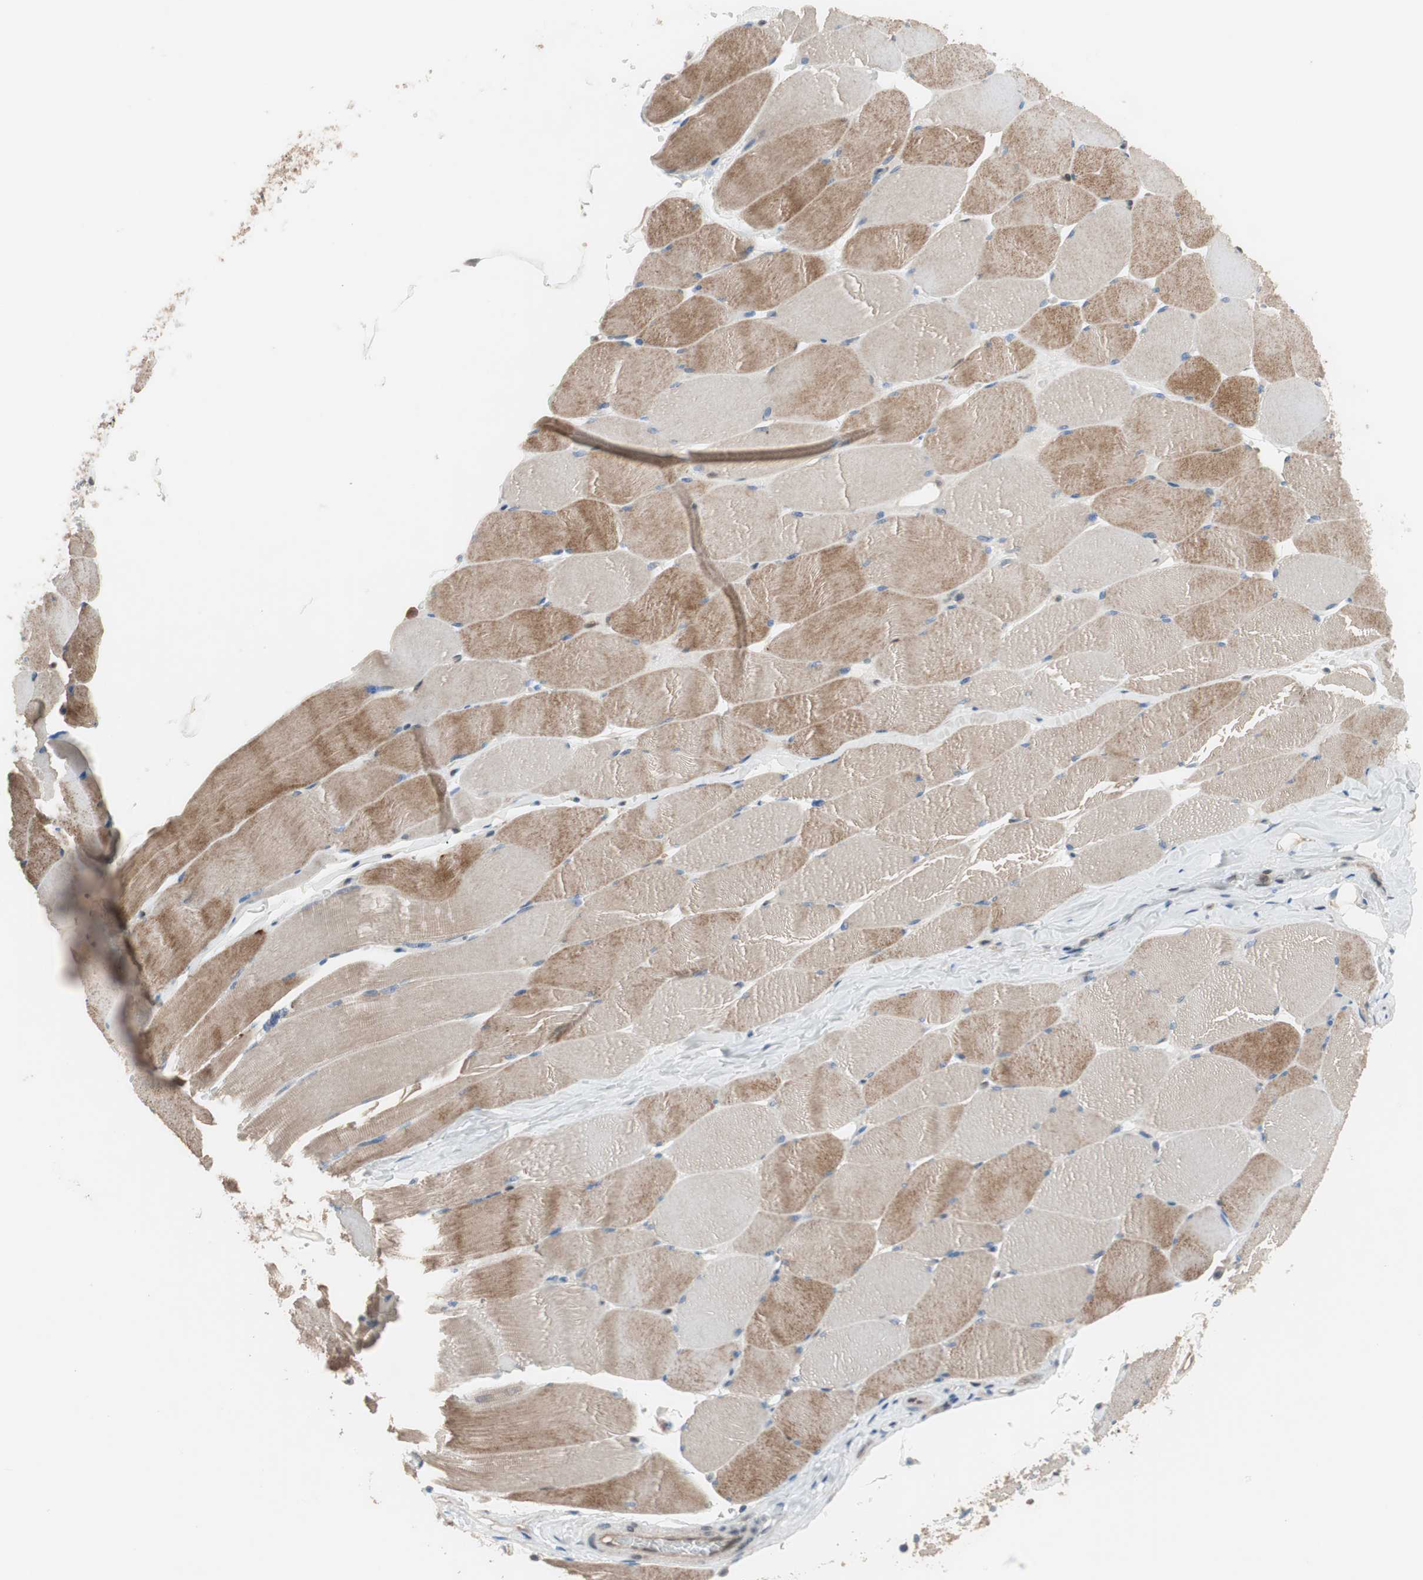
{"staining": {"intensity": "moderate", "quantity": "25%-75%", "location": "cytoplasmic/membranous"}, "tissue": "skeletal muscle", "cell_type": "Myocytes", "image_type": "normal", "snomed": [{"axis": "morphology", "description": "Normal tissue, NOS"}, {"axis": "topography", "description": "Skeletal muscle"}], "caption": "Moderate cytoplasmic/membranous staining is appreciated in approximately 25%-75% of myocytes in normal skeletal muscle.", "gene": "GALT", "patient": {"sex": "male", "age": 62}}